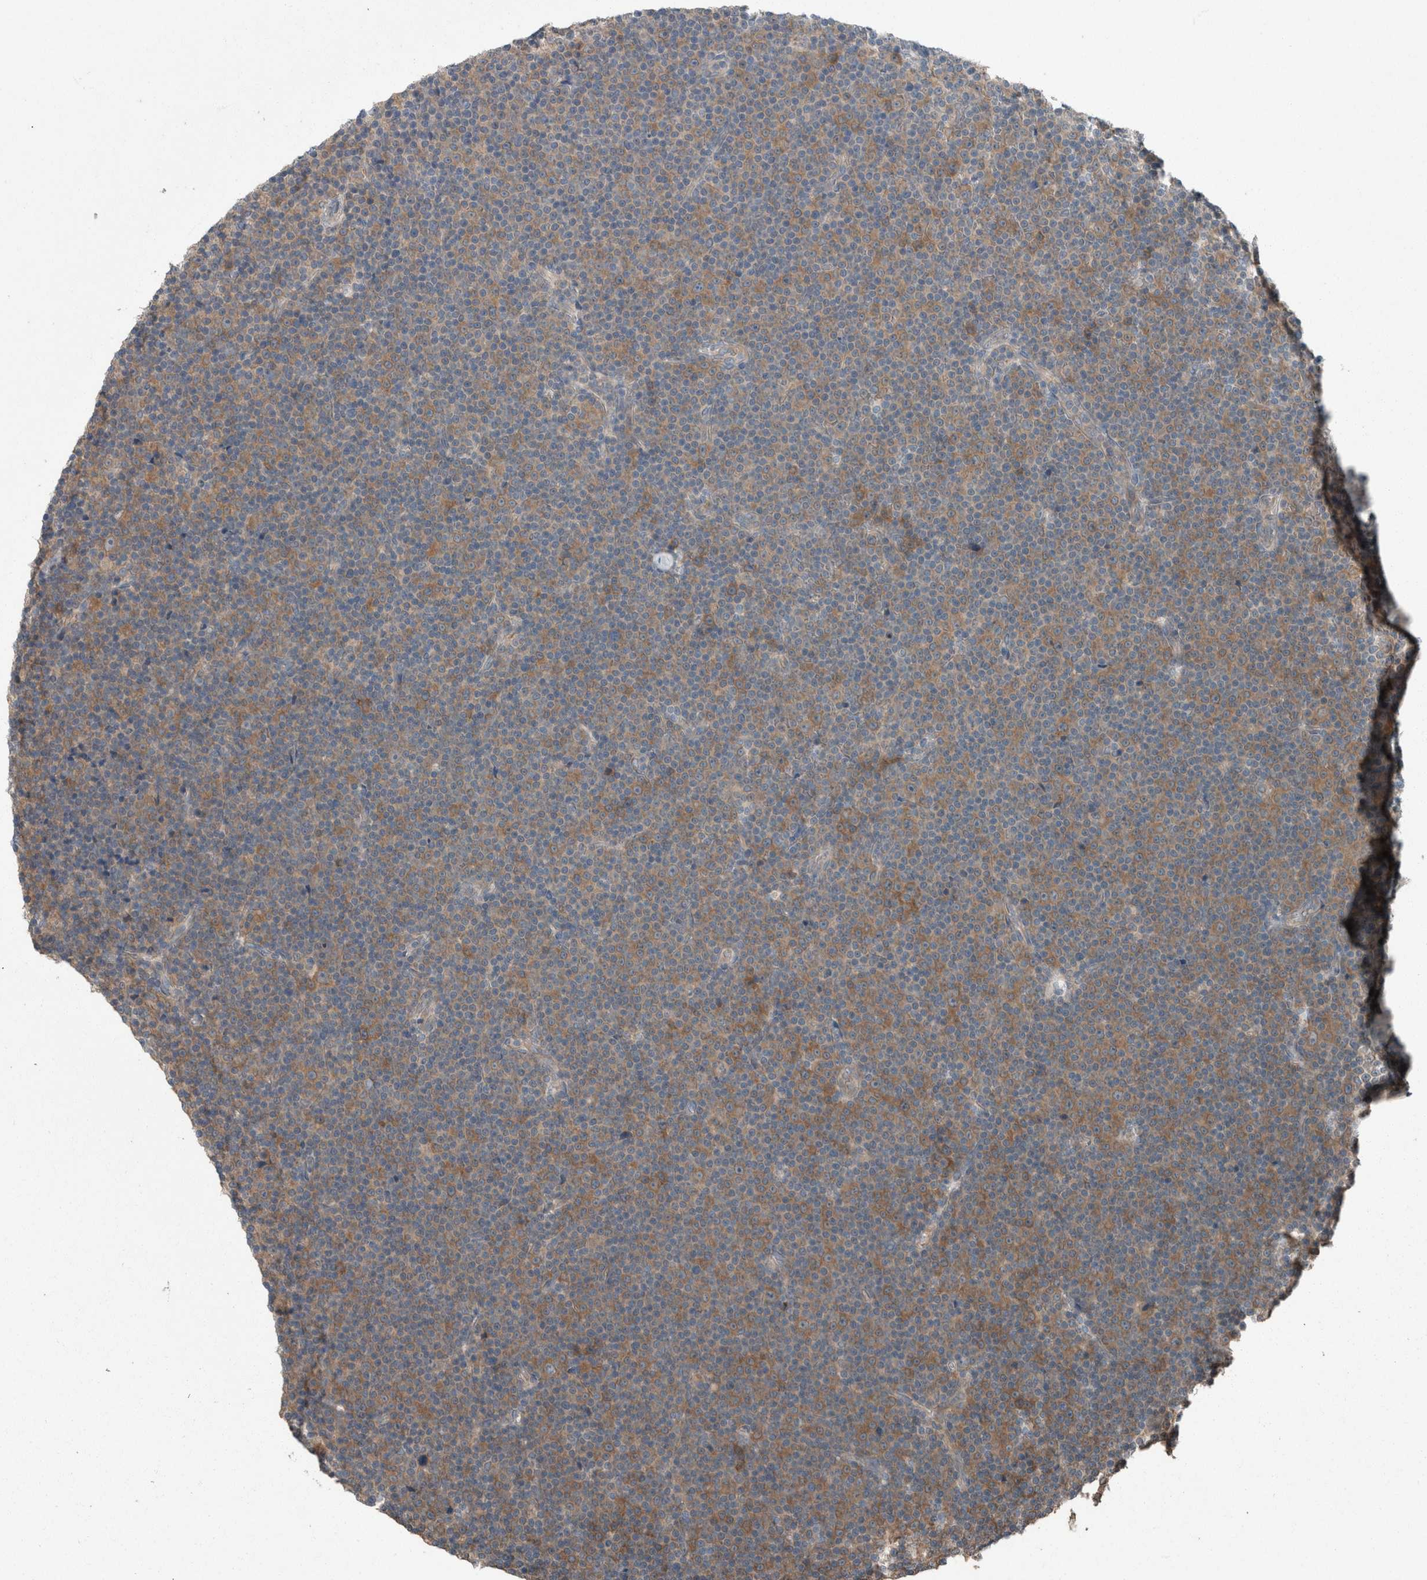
{"staining": {"intensity": "moderate", "quantity": ">75%", "location": "cytoplasmic/membranous"}, "tissue": "lymphoma", "cell_type": "Tumor cells", "image_type": "cancer", "snomed": [{"axis": "morphology", "description": "Malignant lymphoma, non-Hodgkin's type, Low grade"}, {"axis": "topography", "description": "Lymph node"}], "caption": "Immunohistochemistry (IHC) image of lymphoma stained for a protein (brown), which displays medium levels of moderate cytoplasmic/membranous positivity in about >75% of tumor cells.", "gene": "KNTC1", "patient": {"sex": "female", "age": 67}}